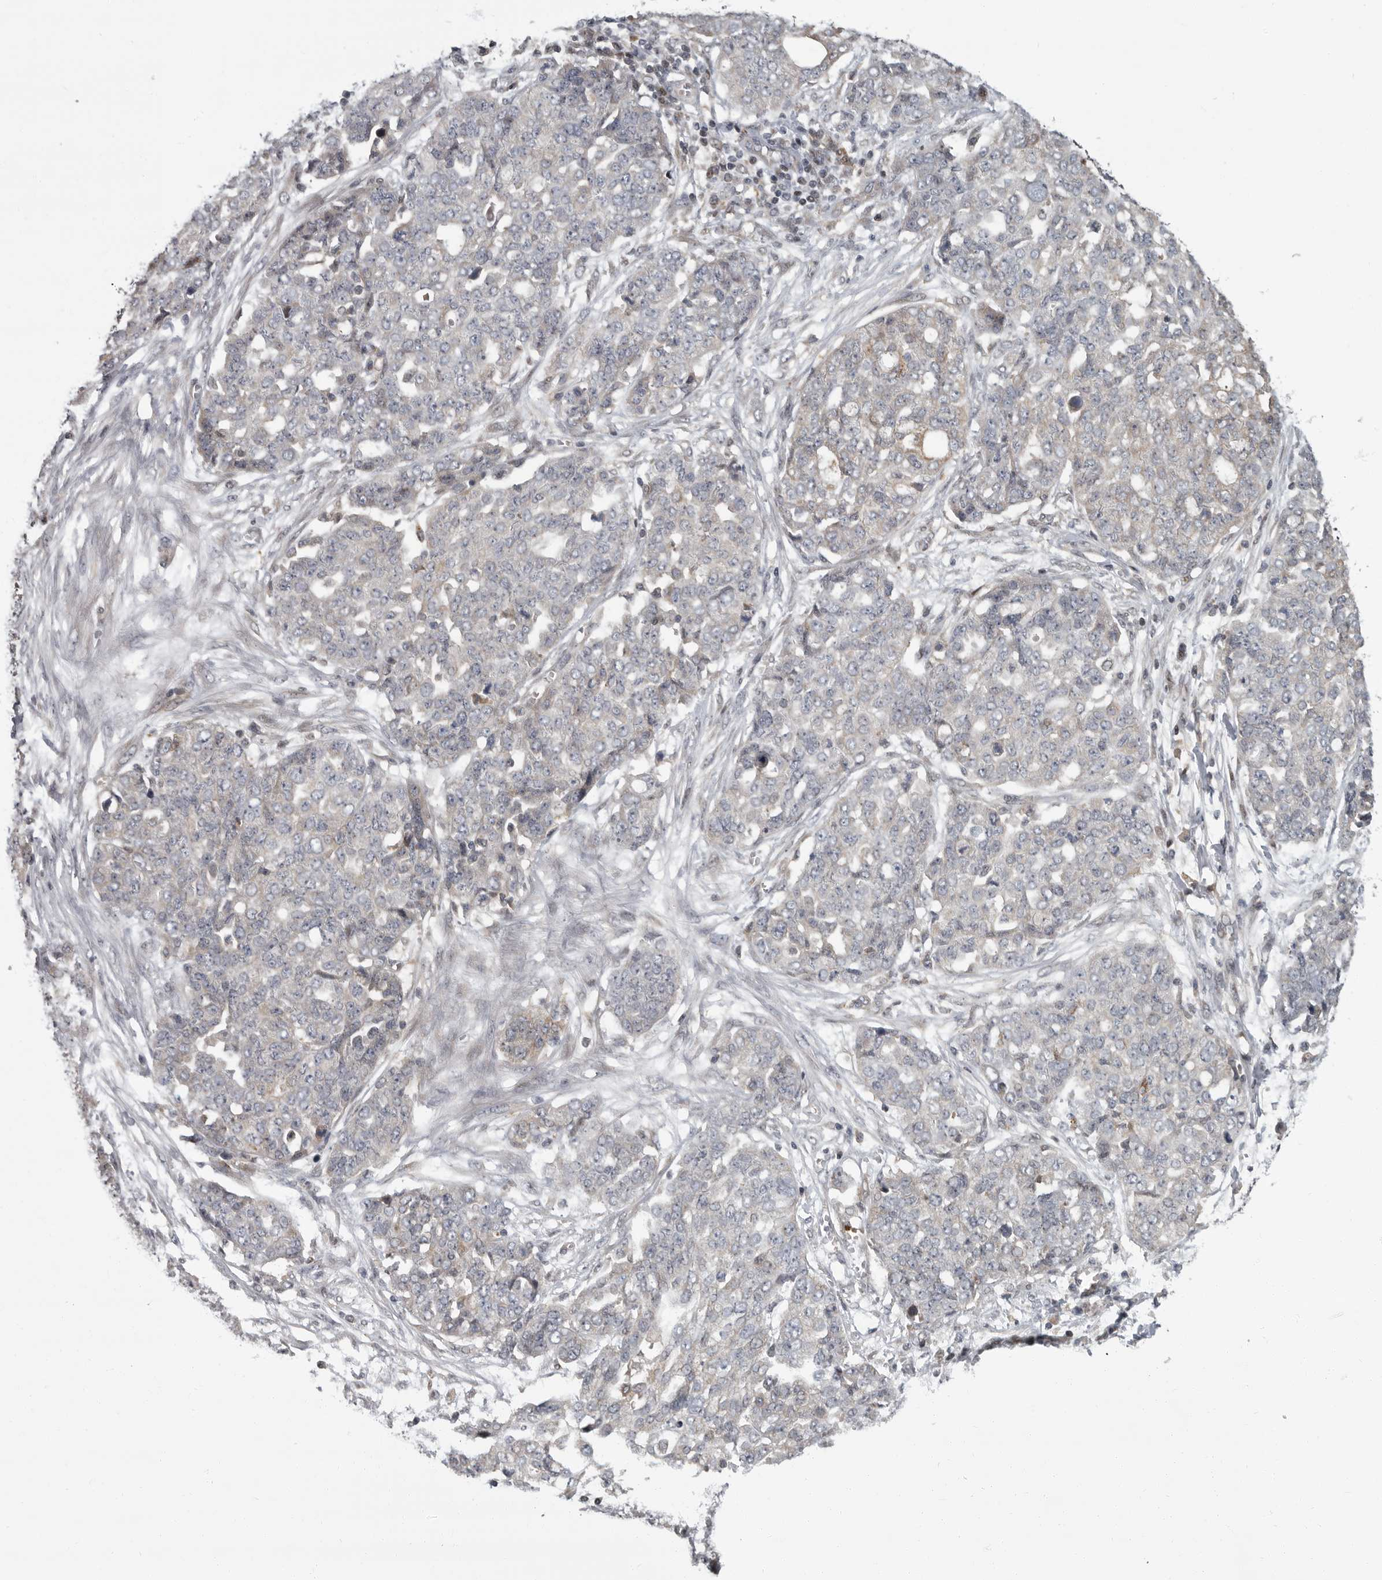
{"staining": {"intensity": "negative", "quantity": "none", "location": "none"}, "tissue": "ovarian cancer", "cell_type": "Tumor cells", "image_type": "cancer", "snomed": [{"axis": "morphology", "description": "Cystadenocarcinoma, serous, NOS"}, {"axis": "topography", "description": "Soft tissue"}, {"axis": "topography", "description": "Ovary"}], "caption": "Immunohistochemistry (IHC) micrograph of human ovarian serous cystadenocarcinoma stained for a protein (brown), which demonstrates no staining in tumor cells.", "gene": "PDE7A", "patient": {"sex": "female", "age": 57}}